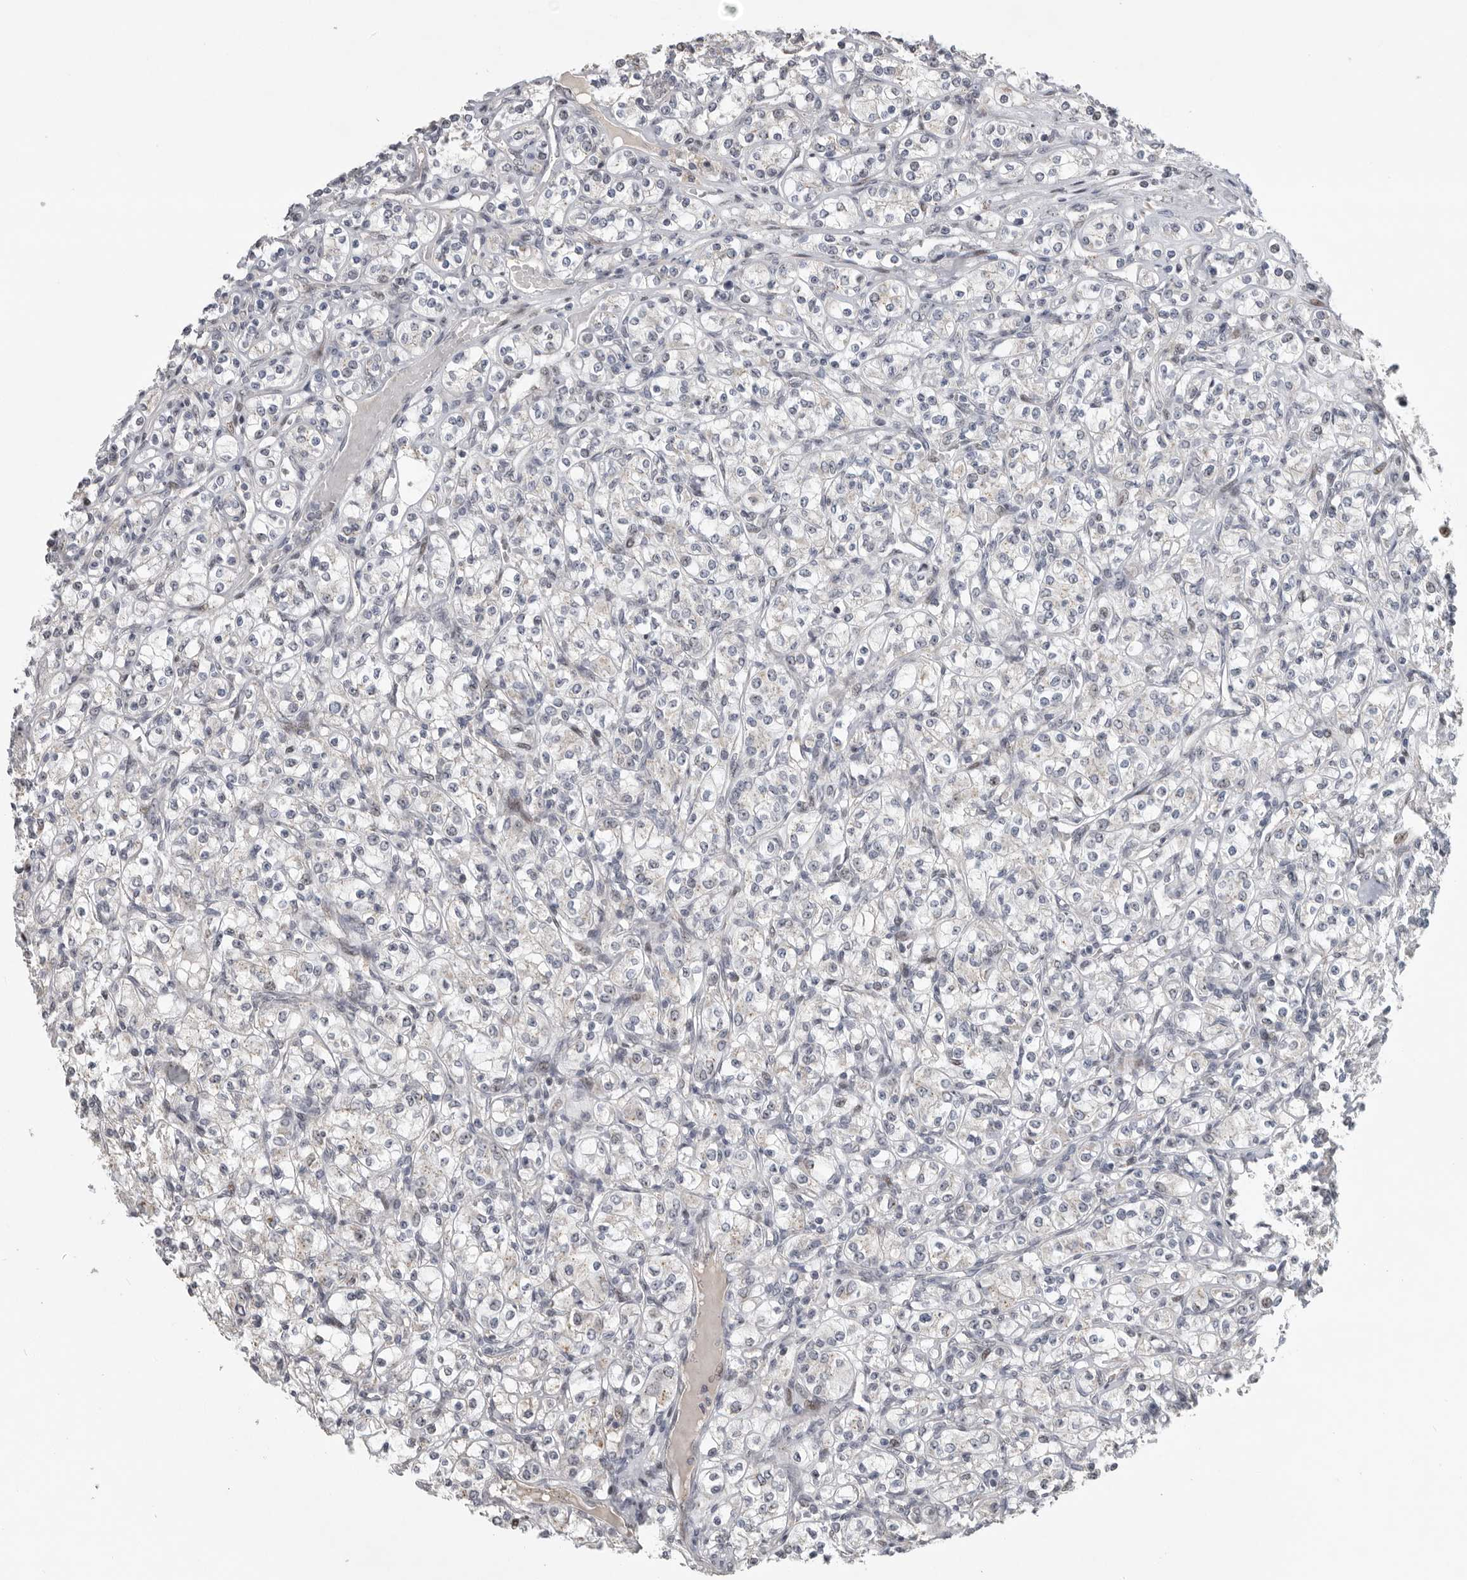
{"staining": {"intensity": "negative", "quantity": "none", "location": "none"}, "tissue": "renal cancer", "cell_type": "Tumor cells", "image_type": "cancer", "snomed": [{"axis": "morphology", "description": "Adenocarcinoma, NOS"}, {"axis": "topography", "description": "Kidney"}], "caption": "The photomicrograph demonstrates no significant staining in tumor cells of adenocarcinoma (renal).", "gene": "PCMTD1", "patient": {"sex": "male", "age": 77}}